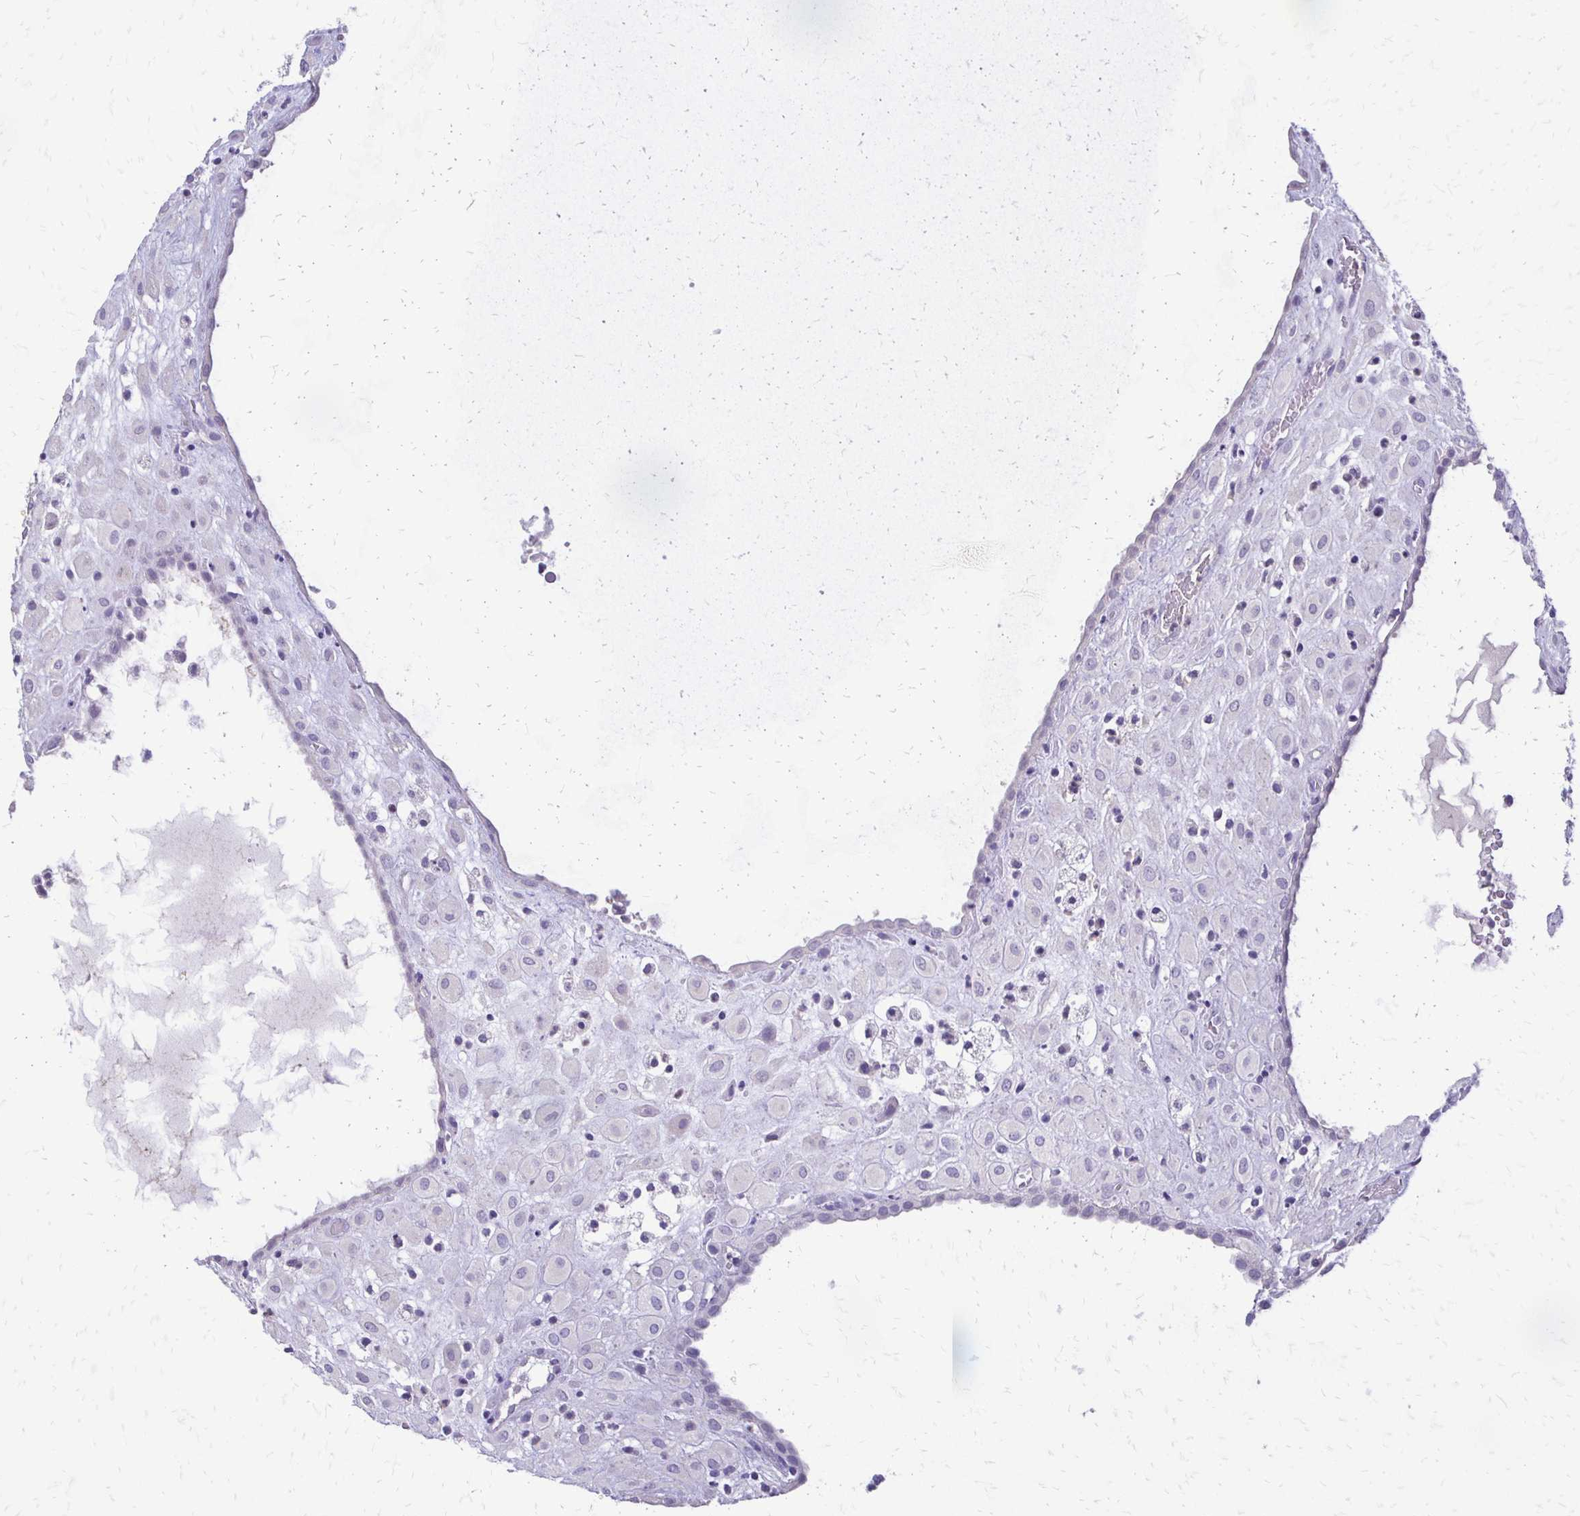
{"staining": {"intensity": "negative", "quantity": "none", "location": "none"}, "tissue": "placenta", "cell_type": "Decidual cells", "image_type": "normal", "snomed": [{"axis": "morphology", "description": "Normal tissue, NOS"}, {"axis": "topography", "description": "Placenta"}], "caption": "High magnification brightfield microscopy of benign placenta stained with DAB (brown) and counterstained with hematoxylin (blue): decidual cells show no significant staining. (DAB immunohistochemistry (IHC), high magnification).", "gene": "ALPG", "patient": {"sex": "female", "age": 24}}